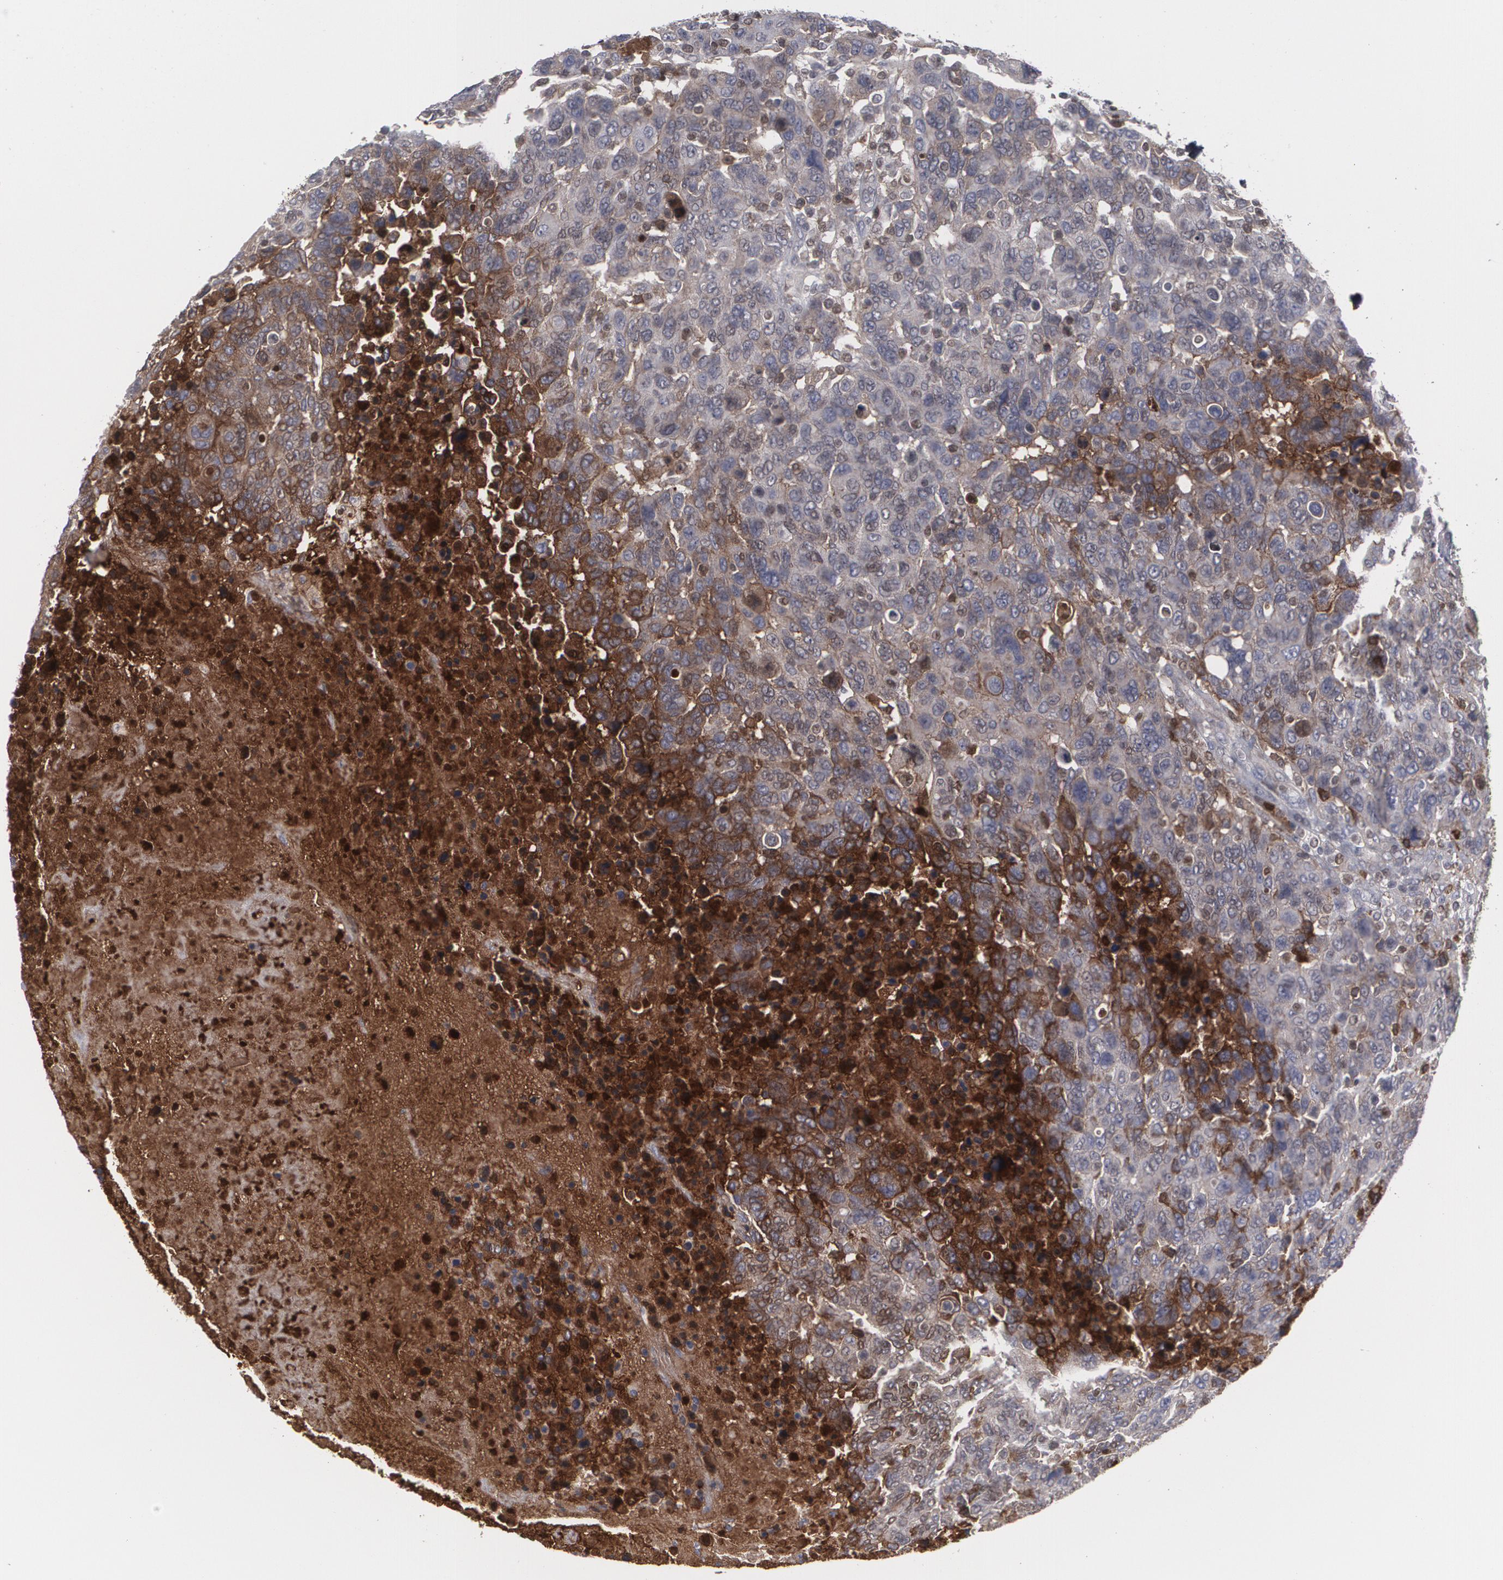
{"staining": {"intensity": "moderate", "quantity": "<25%", "location": "cytoplasmic/membranous"}, "tissue": "breast cancer", "cell_type": "Tumor cells", "image_type": "cancer", "snomed": [{"axis": "morphology", "description": "Duct carcinoma"}, {"axis": "topography", "description": "Breast"}], "caption": "Approximately <25% of tumor cells in breast cancer (infiltrating ductal carcinoma) reveal moderate cytoplasmic/membranous protein expression as visualized by brown immunohistochemical staining.", "gene": "LRG1", "patient": {"sex": "female", "age": 37}}